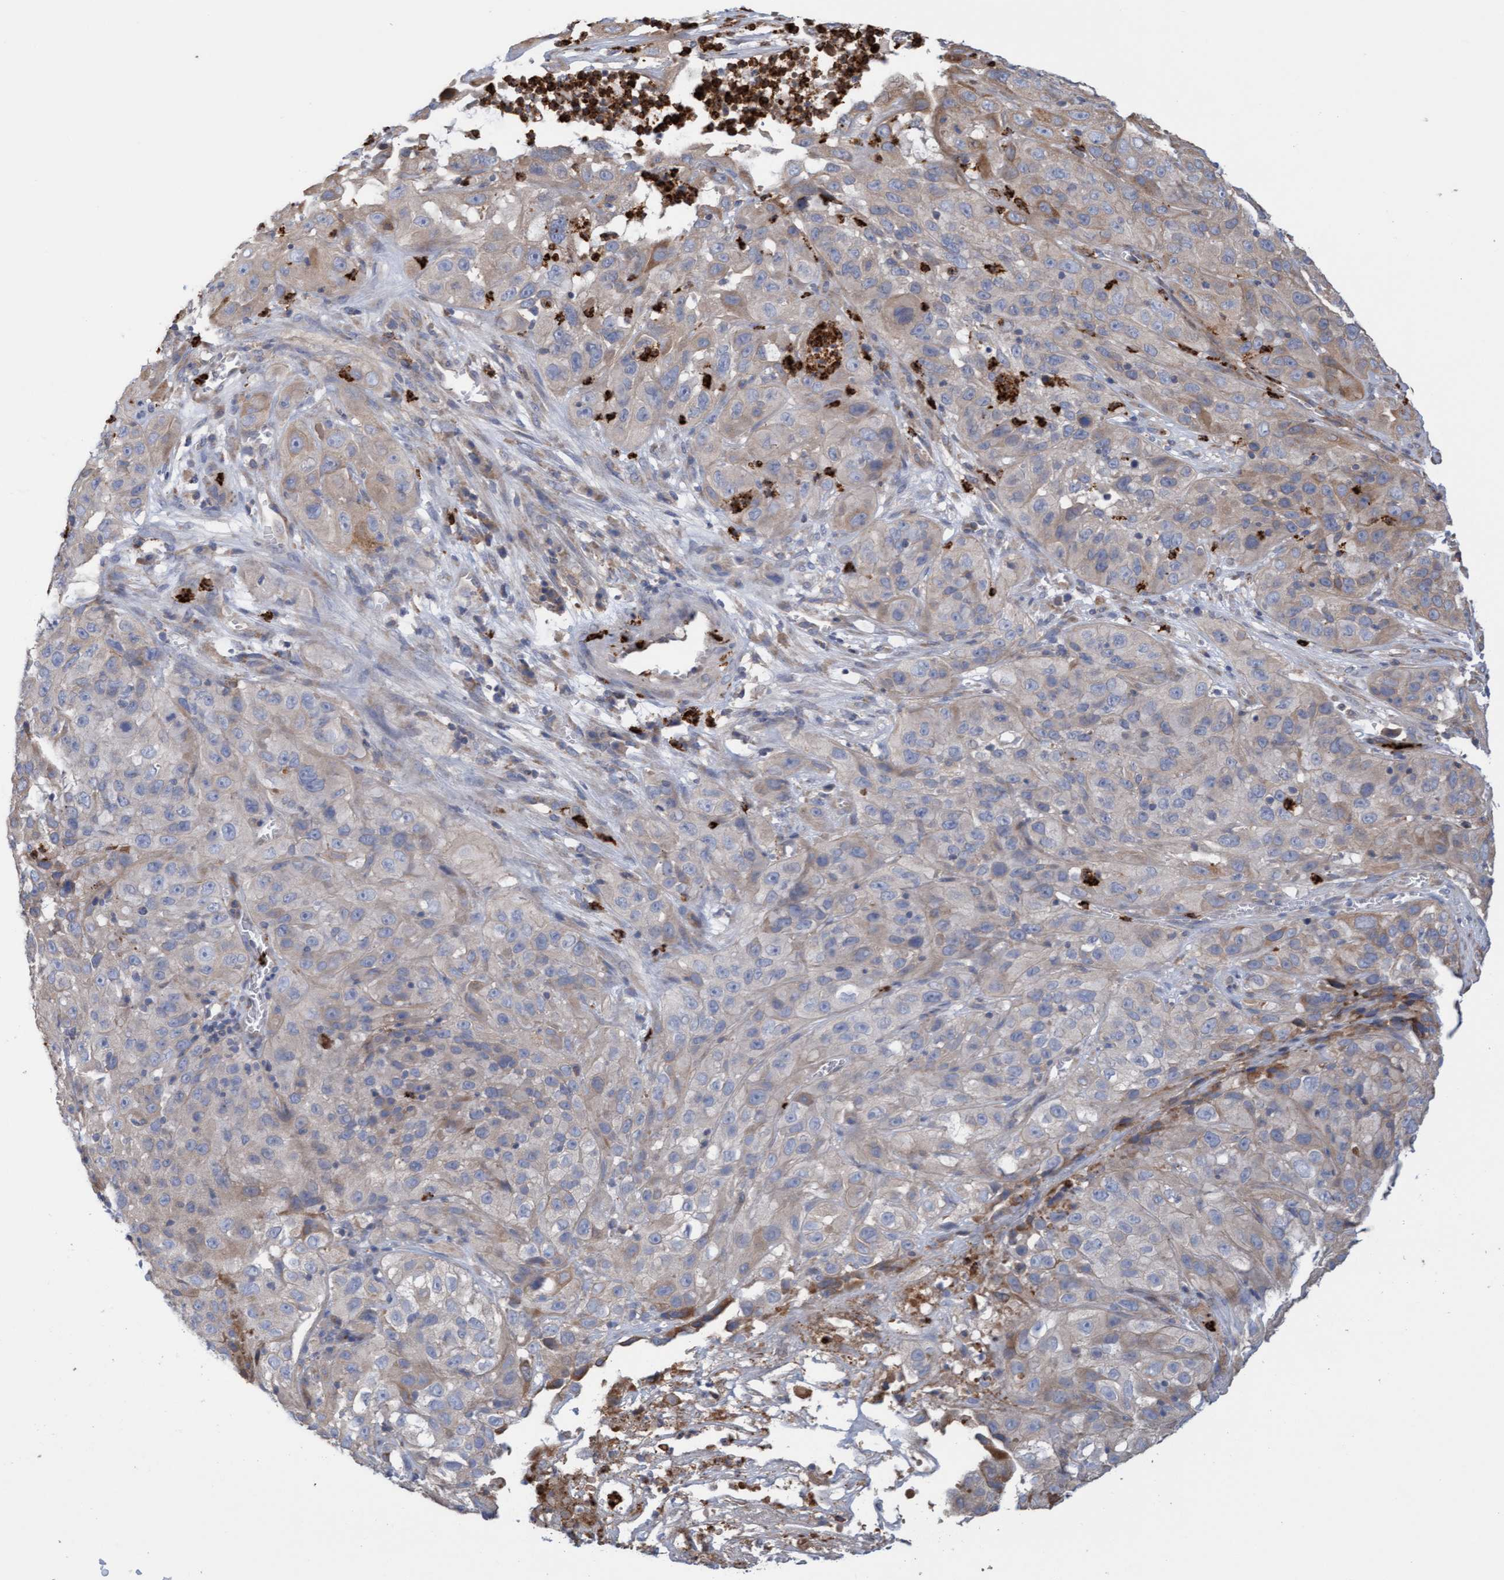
{"staining": {"intensity": "weak", "quantity": "<25%", "location": "cytoplasmic/membranous"}, "tissue": "cervical cancer", "cell_type": "Tumor cells", "image_type": "cancer", "snomed": [{"axis": "morphology", "description": "Squamous cell carcinoma, NOS"}, {"axis": "topography", "description": "Cervix"}], "caption": "Tumor cells show no significant staining in squamous cell carcinoma (cervical).", "gene": "MMP8", "patient": {"sex": "female", "age": 32}}